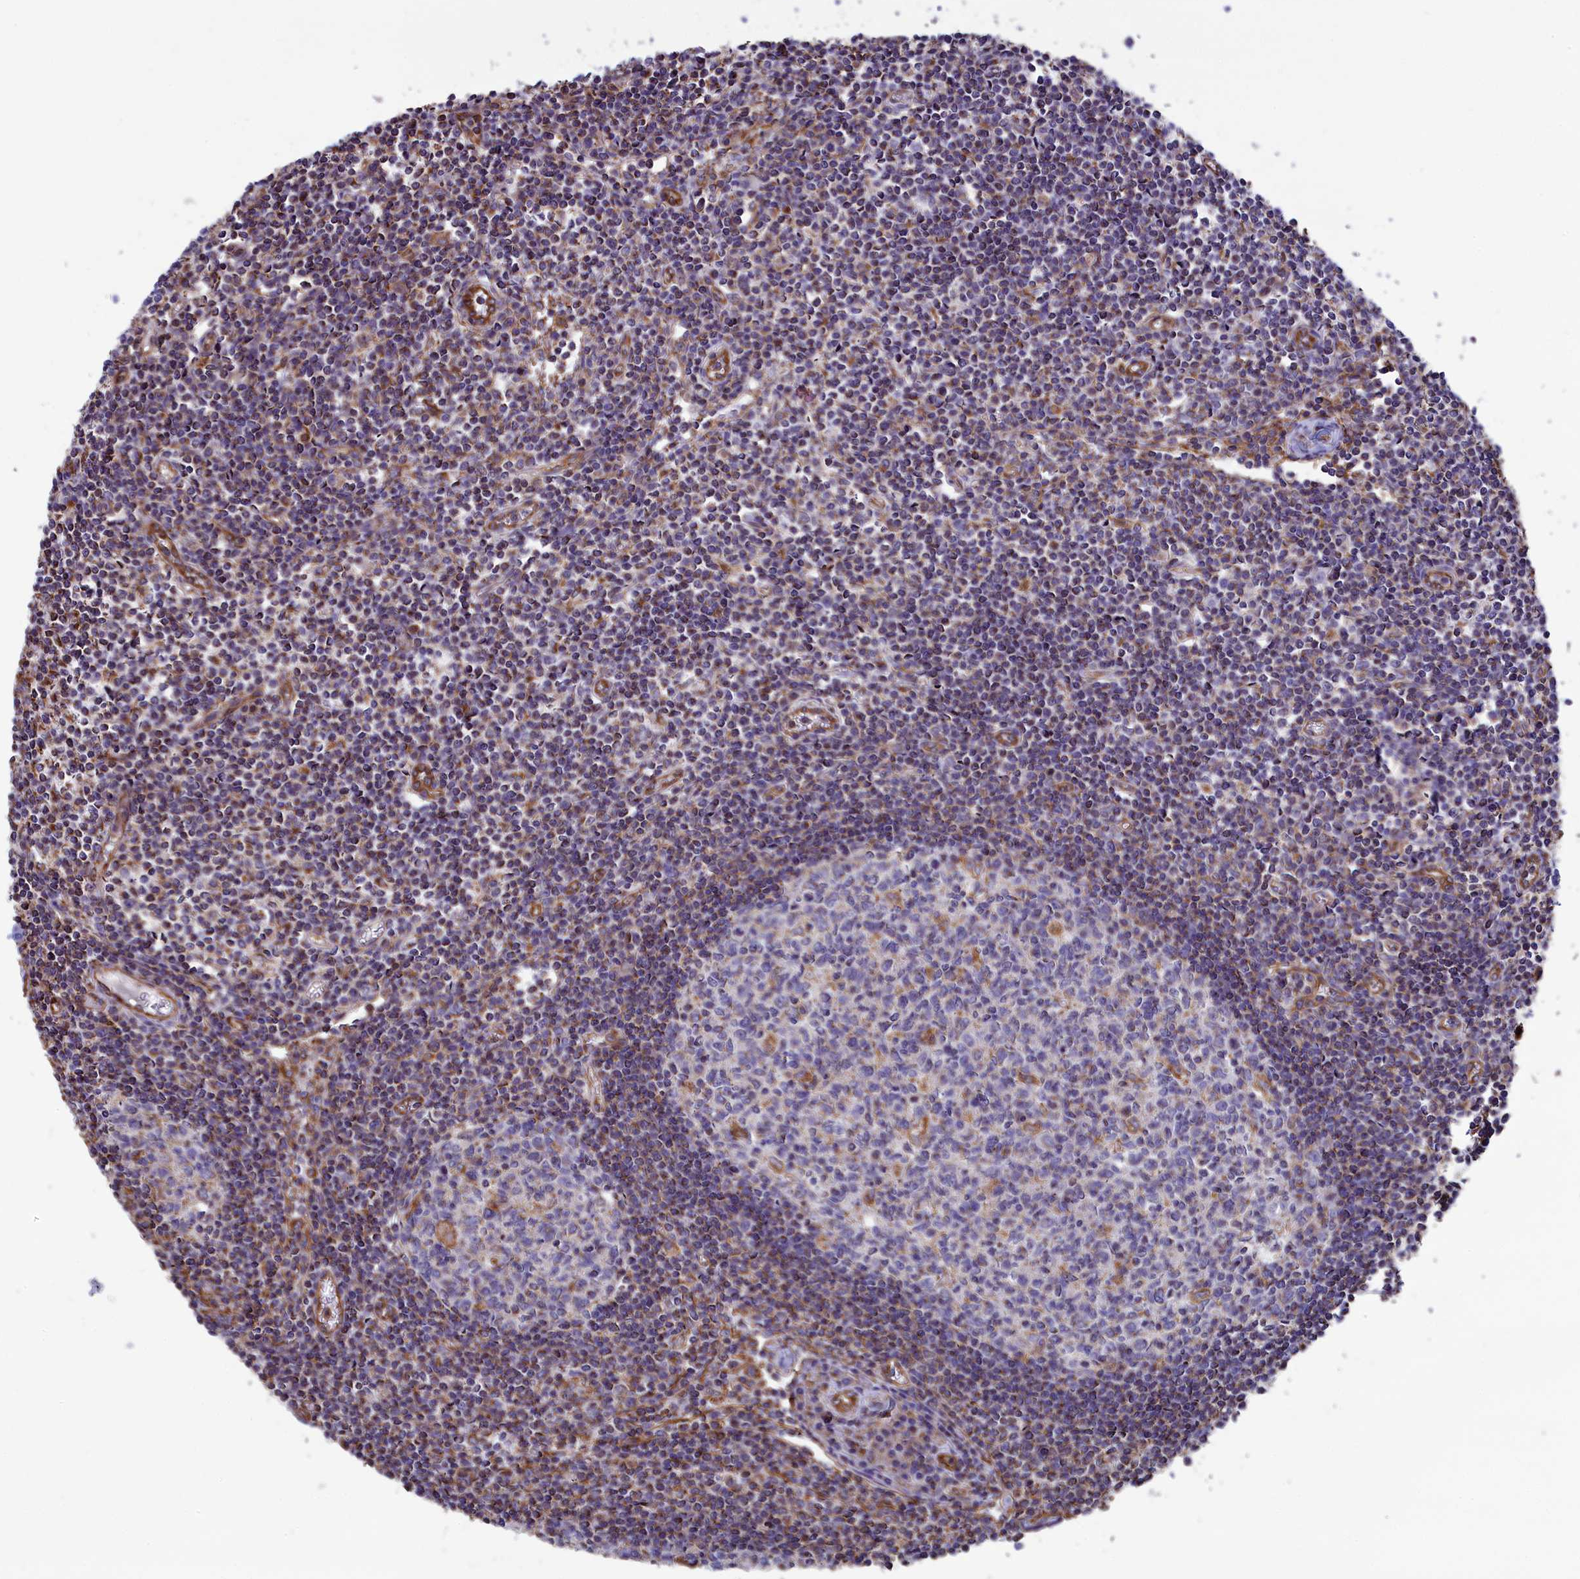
{"staining": {"intensity": "negative", "quantity": "none", "location": "none"}, "tissue": "lymph node", "cell_type": "Germinal center cells", "image_type": "normal", "snomed": [{"axis": "morphology", "description": "Normal tissue, NOS"}, {"axis": "topography", "description": "Lymph node"}], "caption": "Germinal center cells show no significant protein expression in benign lymph node. Nuclei are stained in blue.", "gene": "GATB", "patient": {"sex": "female", "age": 55}}